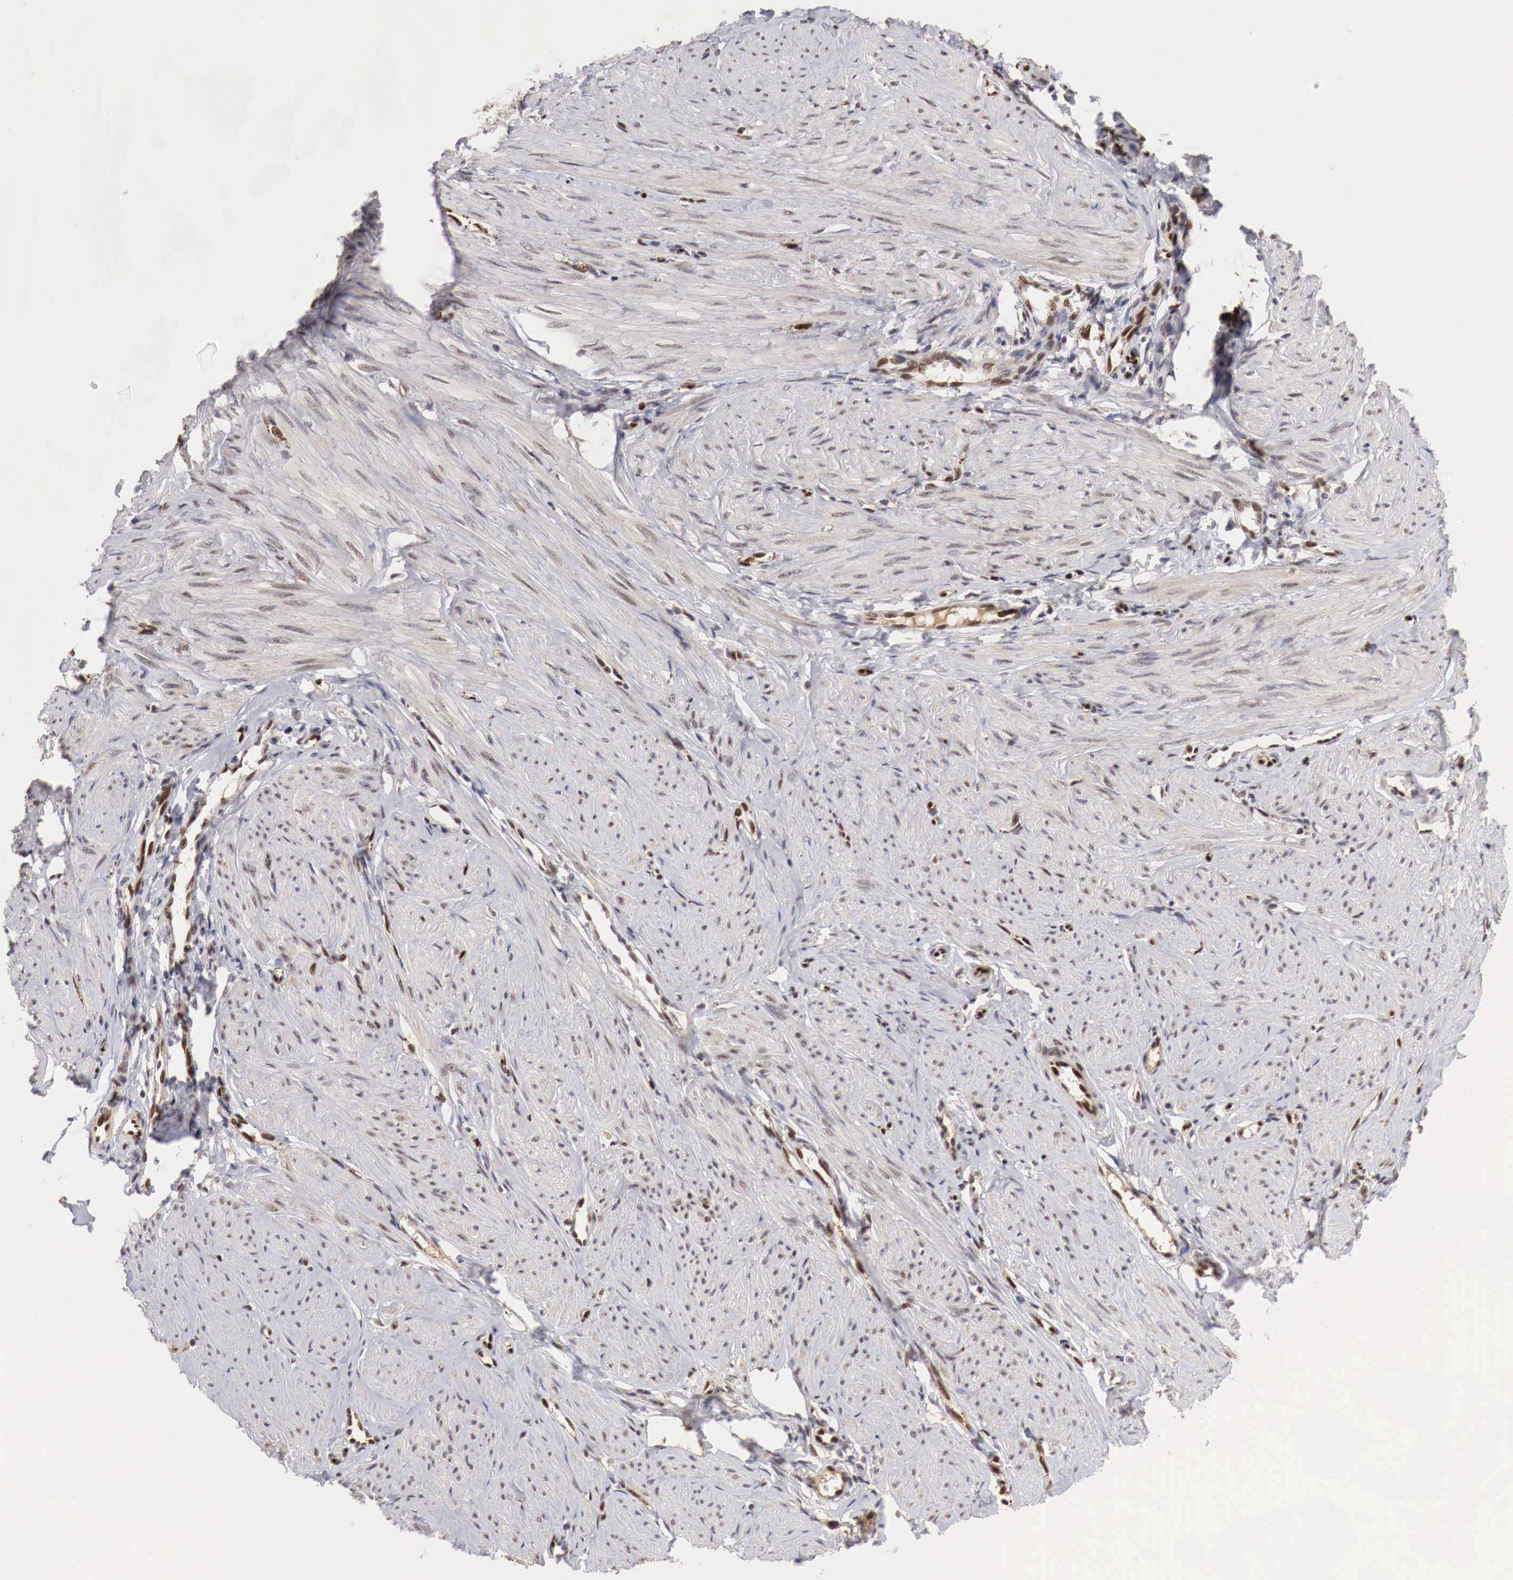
{"staining": {"intensity": "negative", "quantity": "none", "location": "none"}, "tissue": "smooth muscle", "cell_type": "Smooth muscle cells", "image_type": "normal", "snomed": [{"axis": "morphology", "description": "Normal tissue, NOS"}, {"axis": "topography", "description": "Uterus"}], "caption": "Protein analysis of benign smooth muscle demonstrates no significant staining in smooth muscle cells. Nuclei are stained in blue.", "gene": "DACH2", "patient": {"sex": "female", "age": 45}}